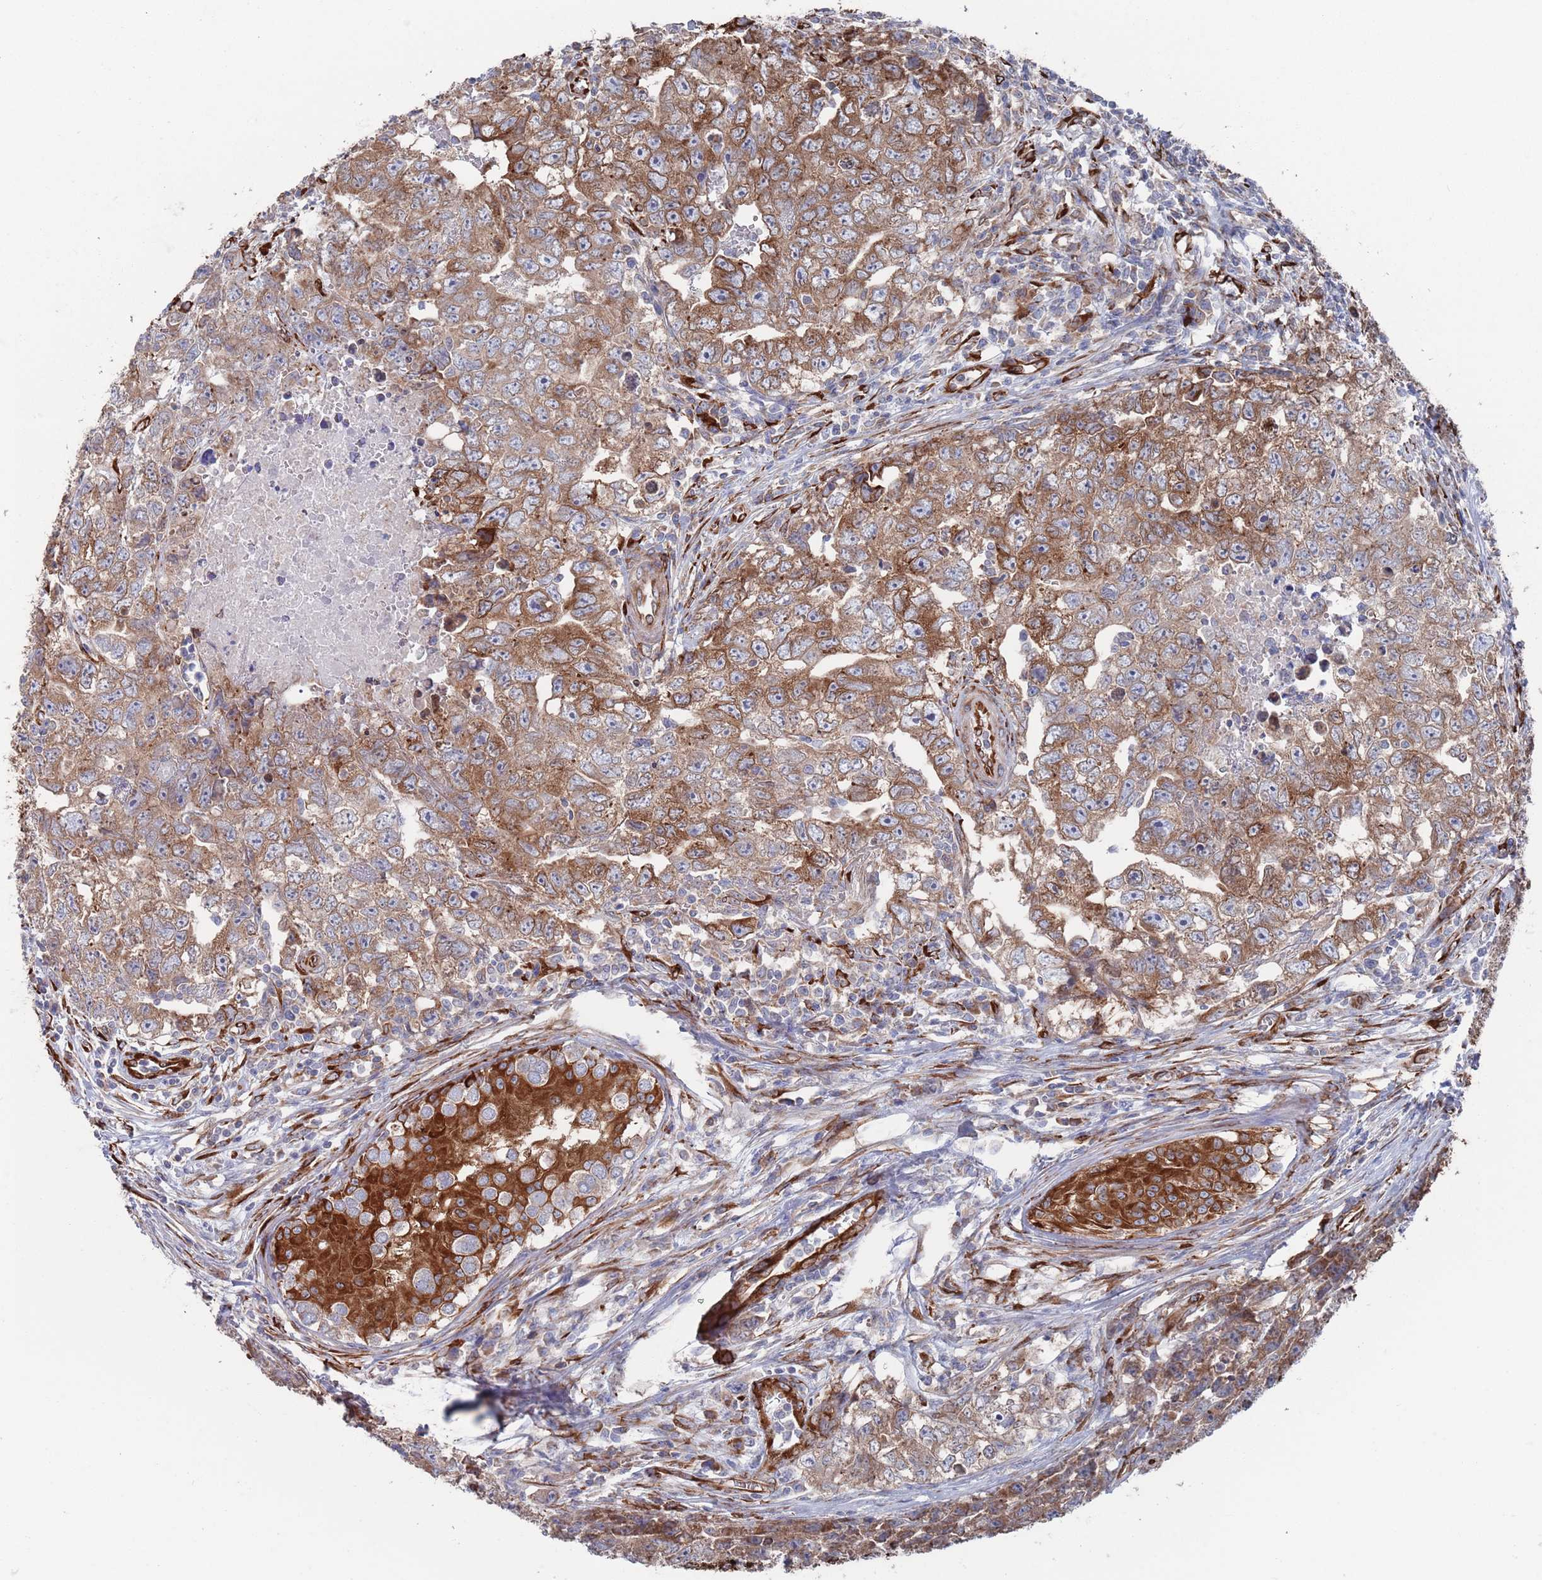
{"staining": {"intensity": "moderate", "quantity": ">75%", "location": "cytoplasmic/membranous"}, "tissue": "testis cancer", "cell_type": "Tumor cells", "image_type": "cancer", "snomed": [{"axis": "morphology", "description": "Carcinoma, Embryonal, NOS"}, {"axis": "topography", "description": "Testis"}], "caption": "This histopathology image exhibits immunohistochemistry staining of human testis embryonal carcinoma, with medium moderate cytoplasmic/membranous staining in about >75% of tumor cells.", "gene": "CCDC106", "patient": {"sex": "male", "age": 22}}